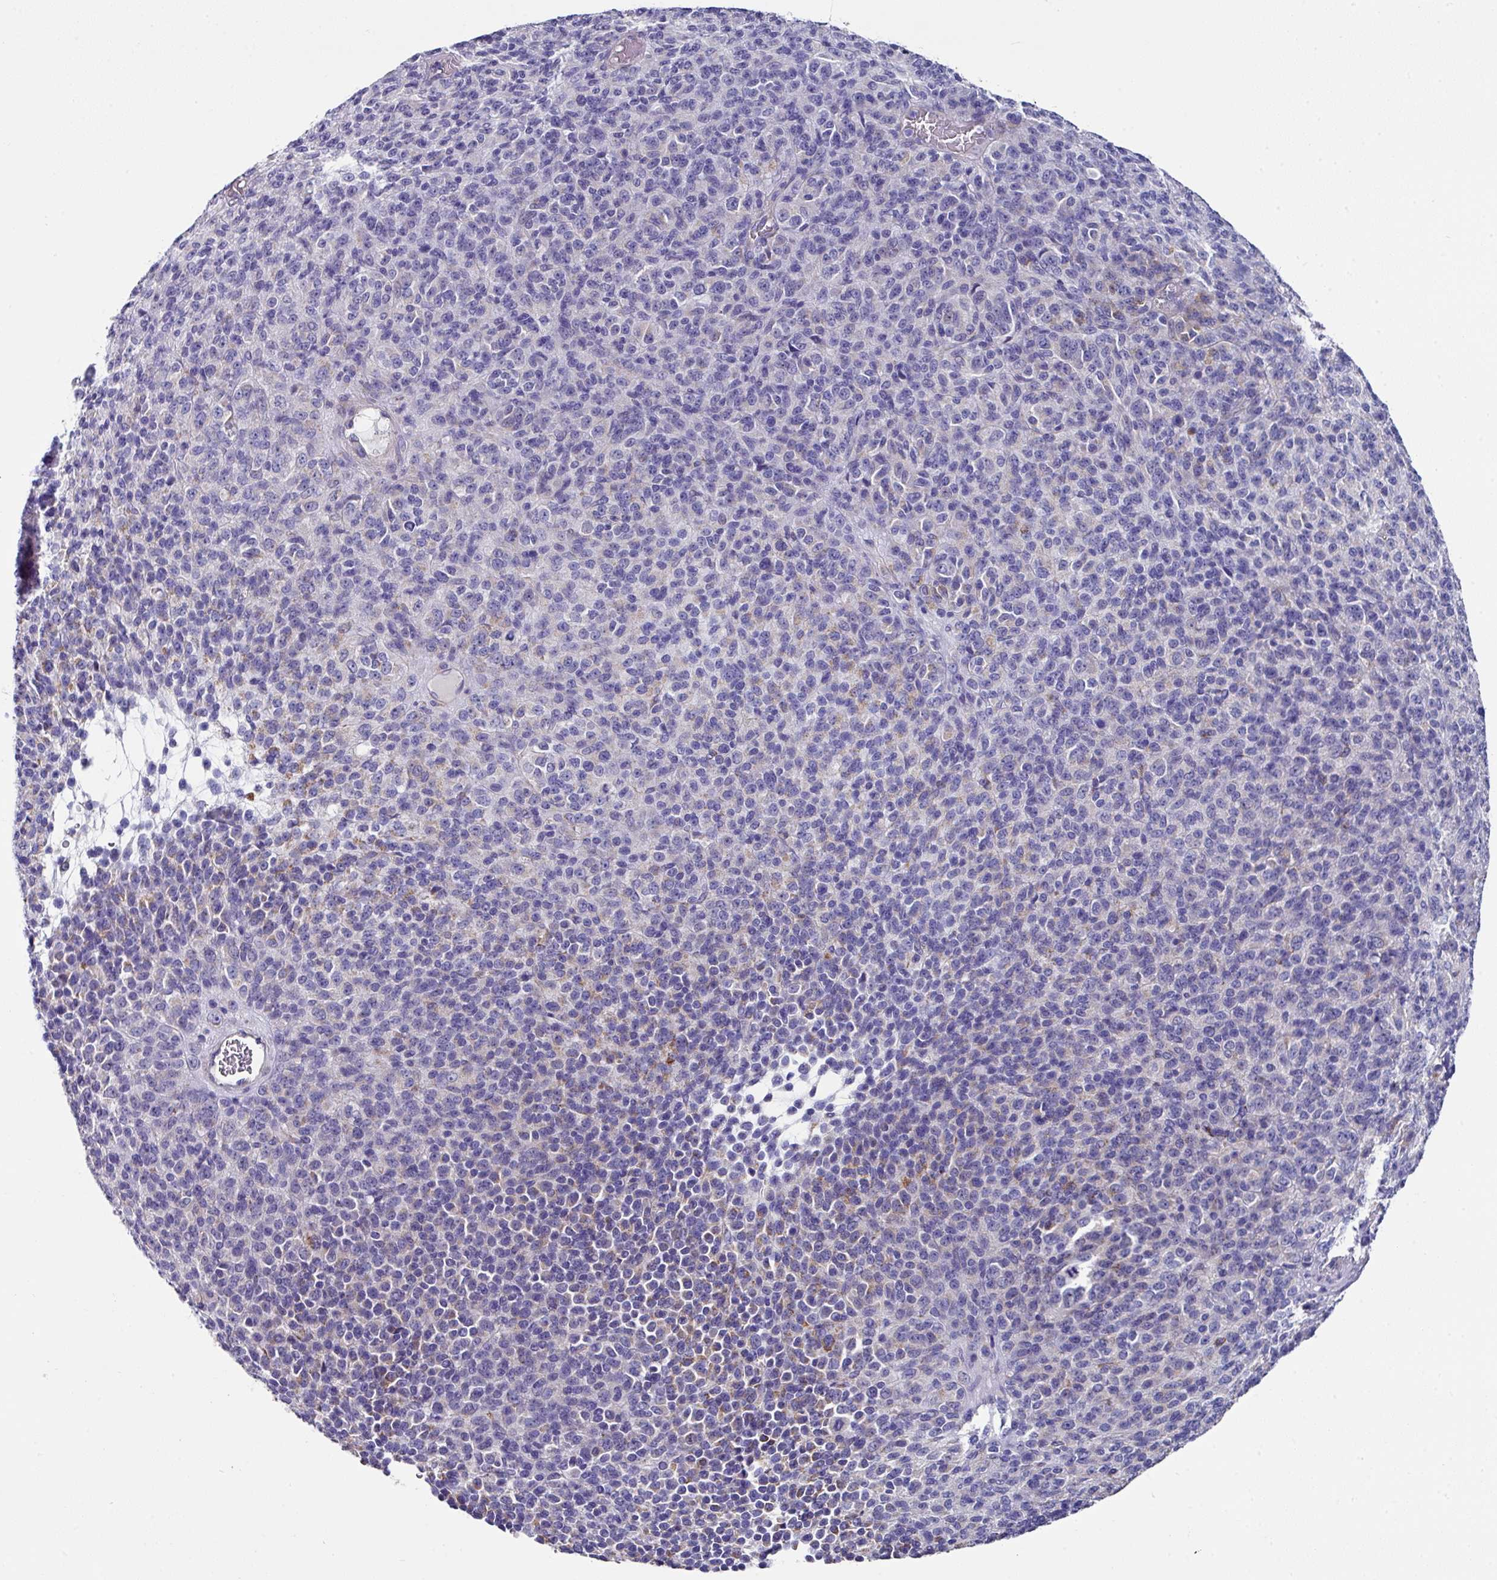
{"staining": {"intensity": "weak", "quantity": "<25%", "location": "cytoplasmic/membranous"}, "tissue": "melanoma", "cell_type": "Tumor cells", "image_type": "cancer", "snomed": [{"axis": "morphology", "description": "Malignant melanoma, Metastatic site"}, {"axis": "topography", "description": "Brain"}], "caption": "There is no significant staining in tumor cells of melanoma. The staining was performed using DAB to visualize the protein expression in brown, while the nuclei were stained in blue with hematoxylin (Magnification: 20x).", "gene": "CLDN1", "patient": {"sex": "female", "age": 56}}